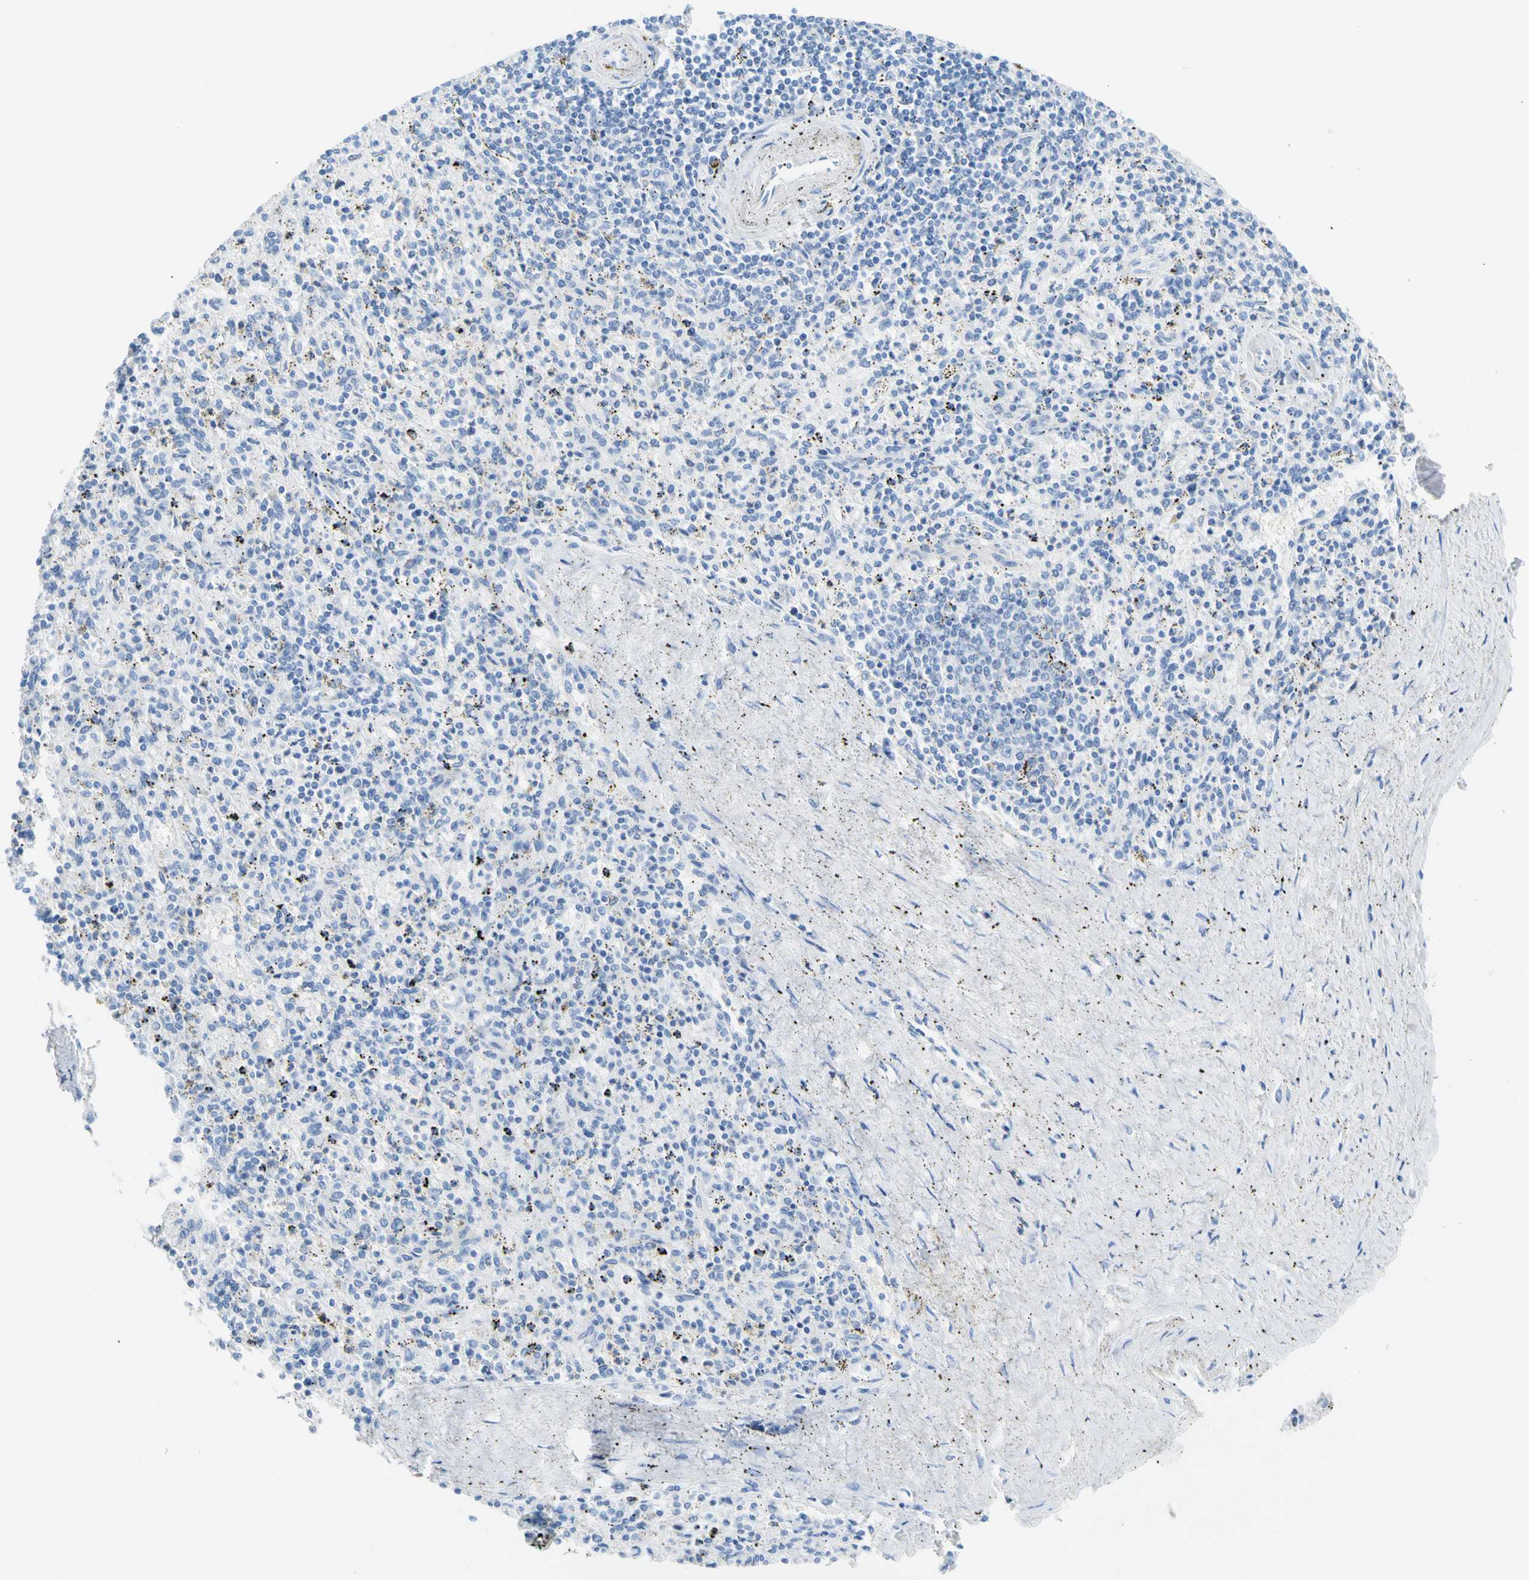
{"staining": {"intensity": "negative", "quantity": "none", "location": "none"}, "tissue": "spleen", "cell_type": "Cells in red pulp", "image_type": "normal", "snomed": [{"axis": "morphology", "description": "Normal tissue, NOS"}, {"axis": "topography", "description": "Spleen"}], "caption": "Photomicrograph shows no protein positivity in cells in red pulp of unremarkable spleen.", "gene": "CEL", "patient": {"sex": "male", "age": 72}}